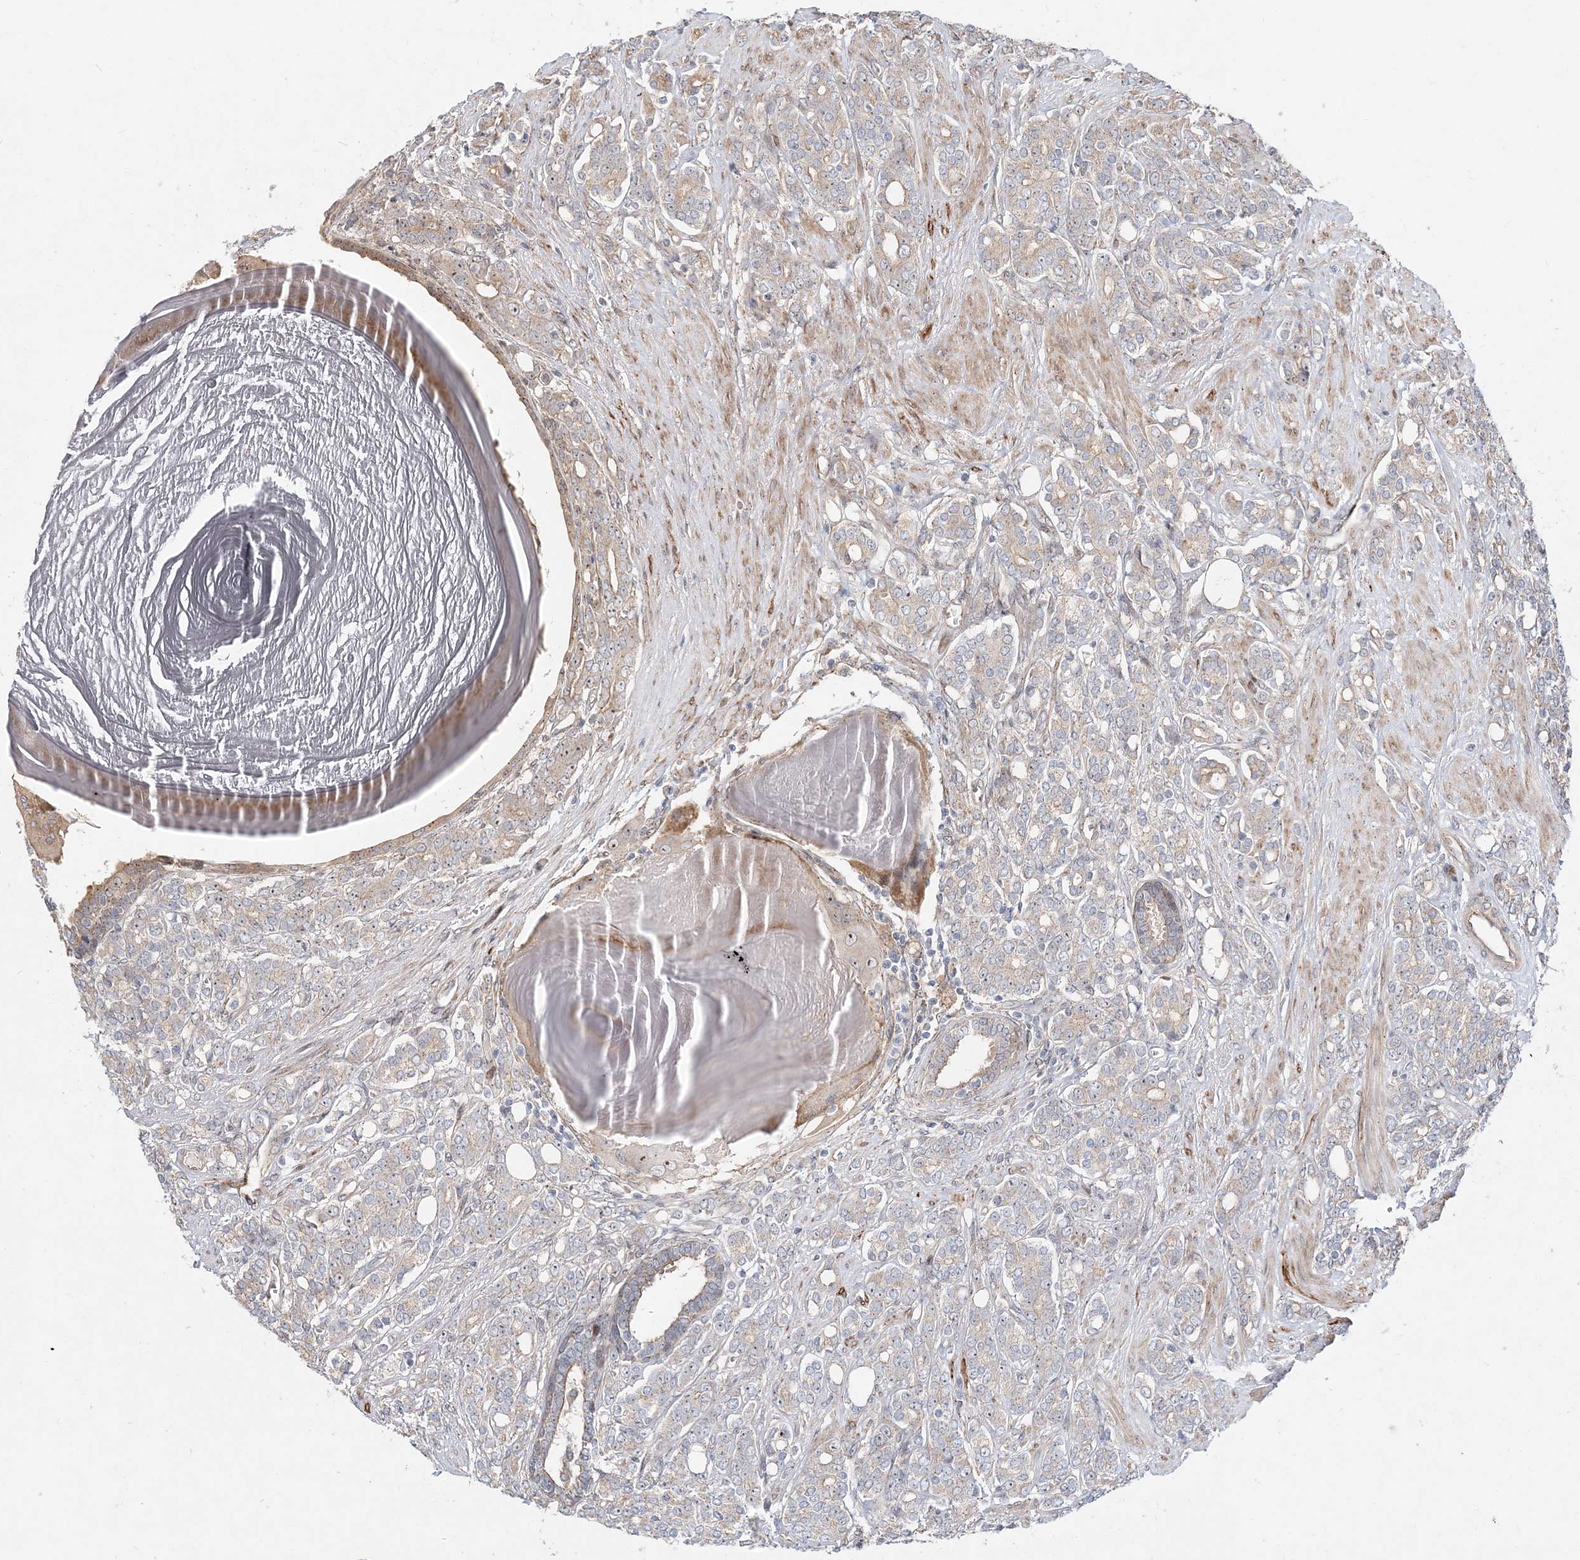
{"staining": {"intensity": "weak", "quantity": "<25%", "location": "cytoplasmic/membranous"}, "tissue": "prostate cancer", "cell_type": "Tumor cells", "image_type": "cancer", "snomed": [{"axis": "morphology", "description": "Adenocarcinoma, High grade"}, {"axis": "topography", "description": "Prostate"}], "caption": "This is an immunohistochemistry (IHC) micrograph of human high-grade adenocarcinoma (prostate). There is no positivity in tumor cells.", "gene": "CXXC5", "patient": {"sex": "male", "age": 62}}